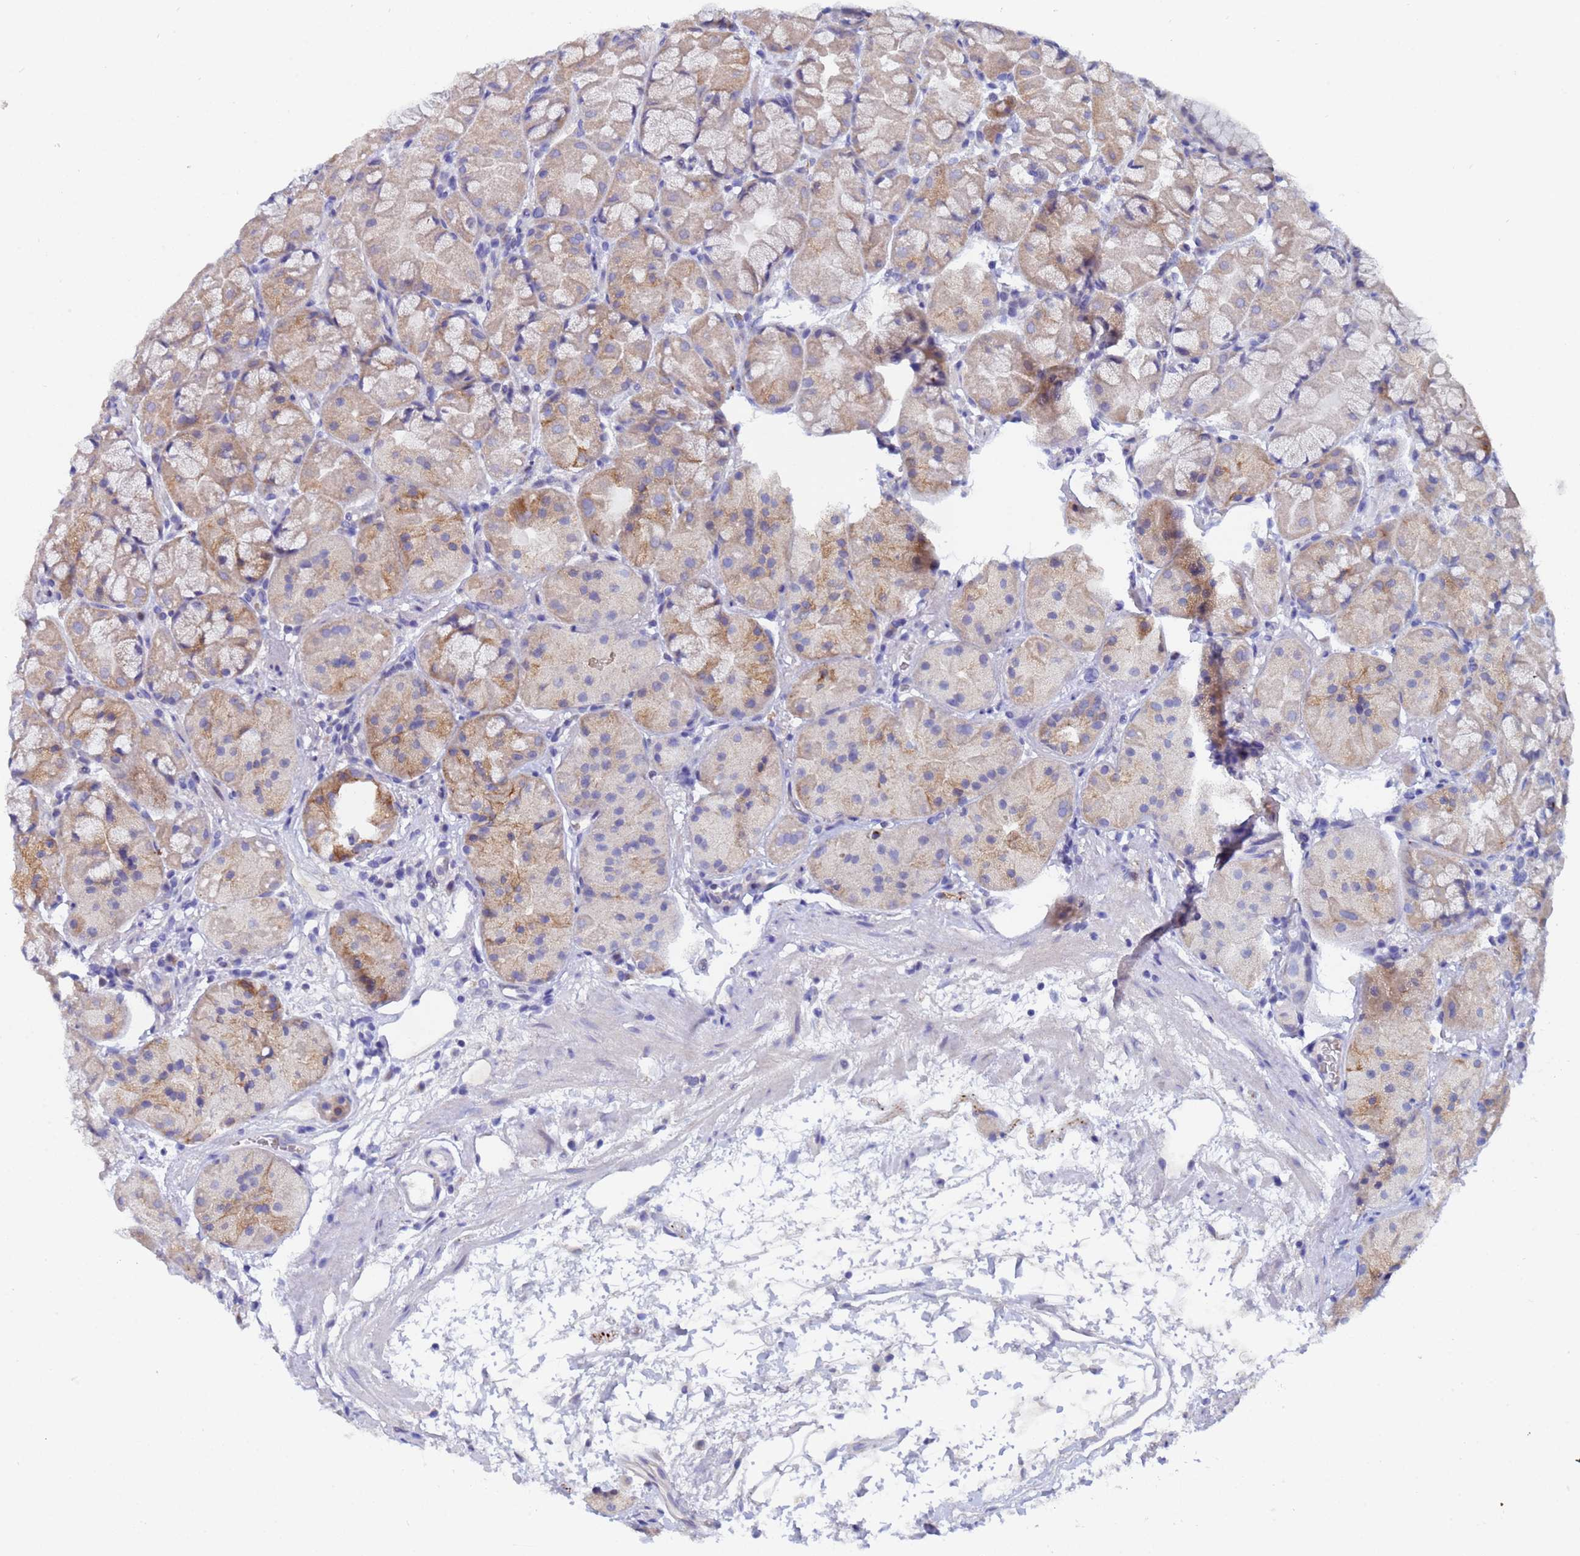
{"staining": {"intensity": "moderate", "quantity": "<25%", "location": "cytoplasmic/membranous"}, "tissue": "stomach", "cell_type": "Glandular cells", "image_type": "normal", "snomed": [{"axis": "morphology", "description": "Normal tissue, NOS"}, {"axis": "topography", "description": "Stomach"}], "caption": "Immunohistochemical staining of normal human stomach displays low levels of moderate cytoplasmic/membranous staining in about <25% of glandular cells.", "gene": "IHO1", "patient": {"sex": "male", "age": 57}}